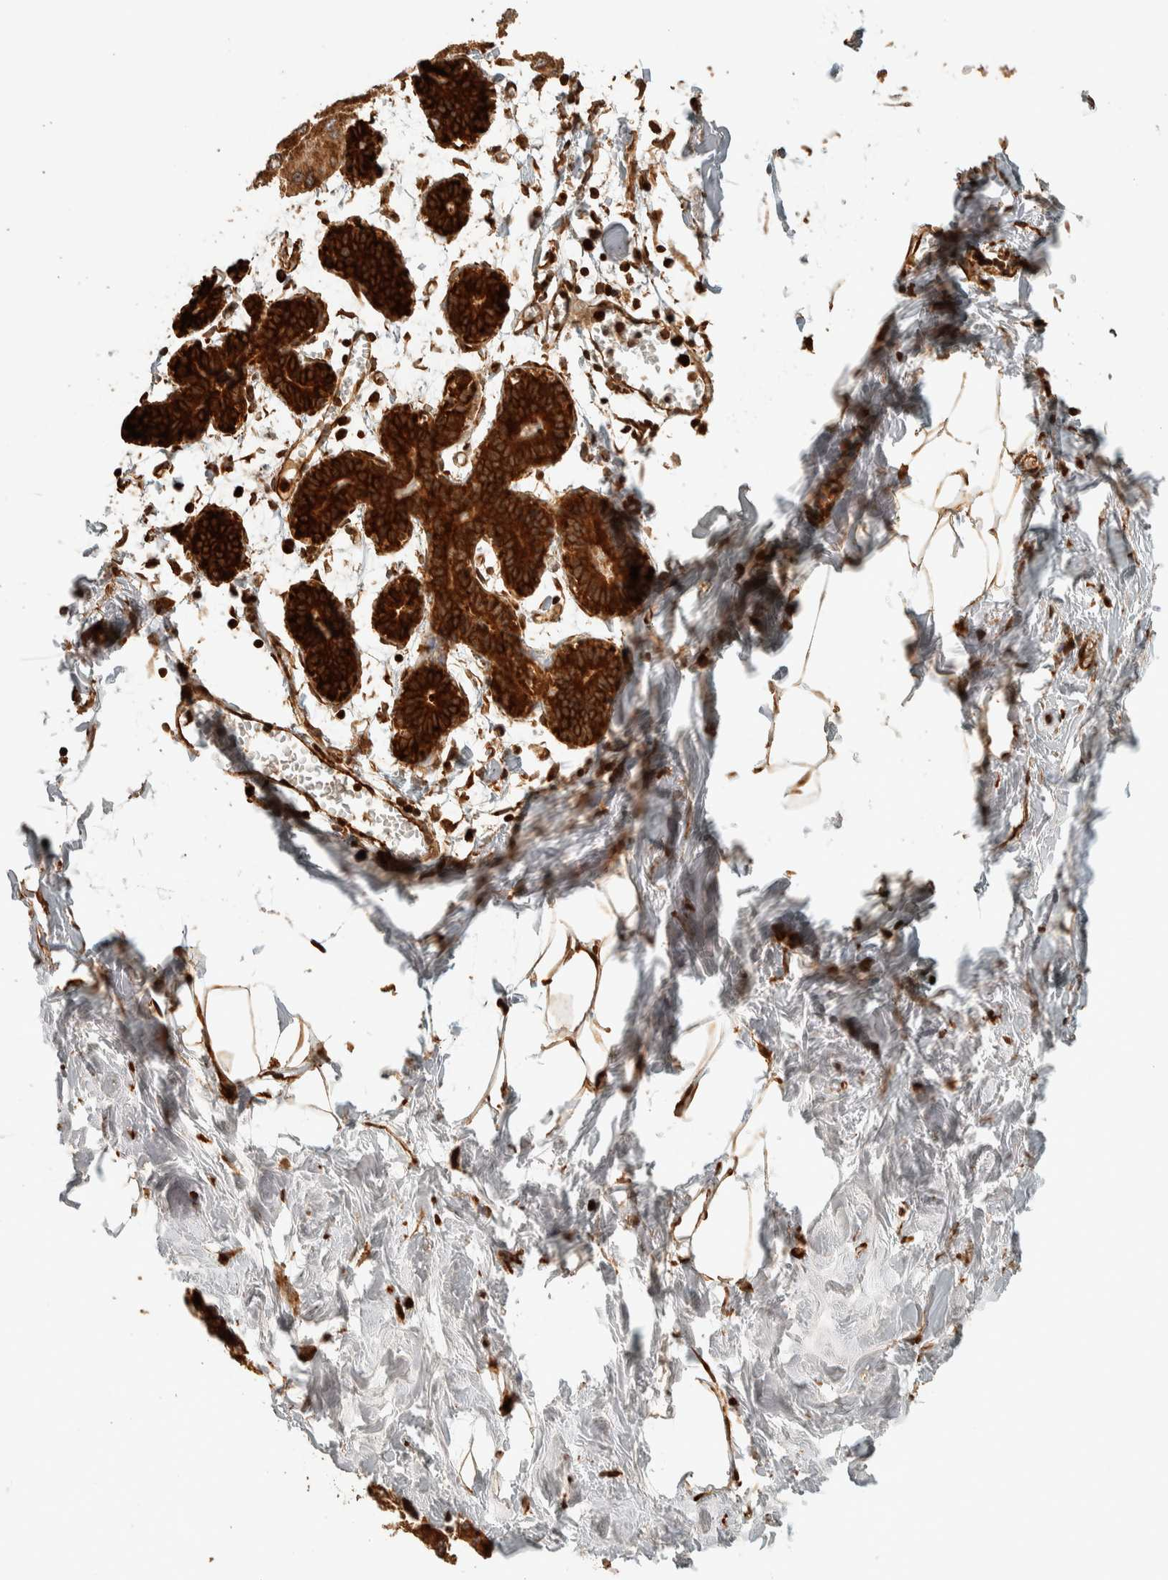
{"staining": {"intensity": "moderate", "quantity": ">75%", "location": "cytoplasmic/membranous"}, "tissue": "breast", "cell_type": "Adipocytes", "image_type": "normal", "snomed": [{"axis": "morphology", "description": "Normal tissue, NOS"}, {"axis": "topography", "description": "Breast"}], "caption": "Brown immunohistochemical staining in unremarkable human breast displays moderate cytoplasmic/membranous expression in about >75% of adipocytes. (brown staining indicates protein expression, while blue staining denotes nuclei).", "gene": "EXOC7", "patient": {"sex": "female", "age": 27}}